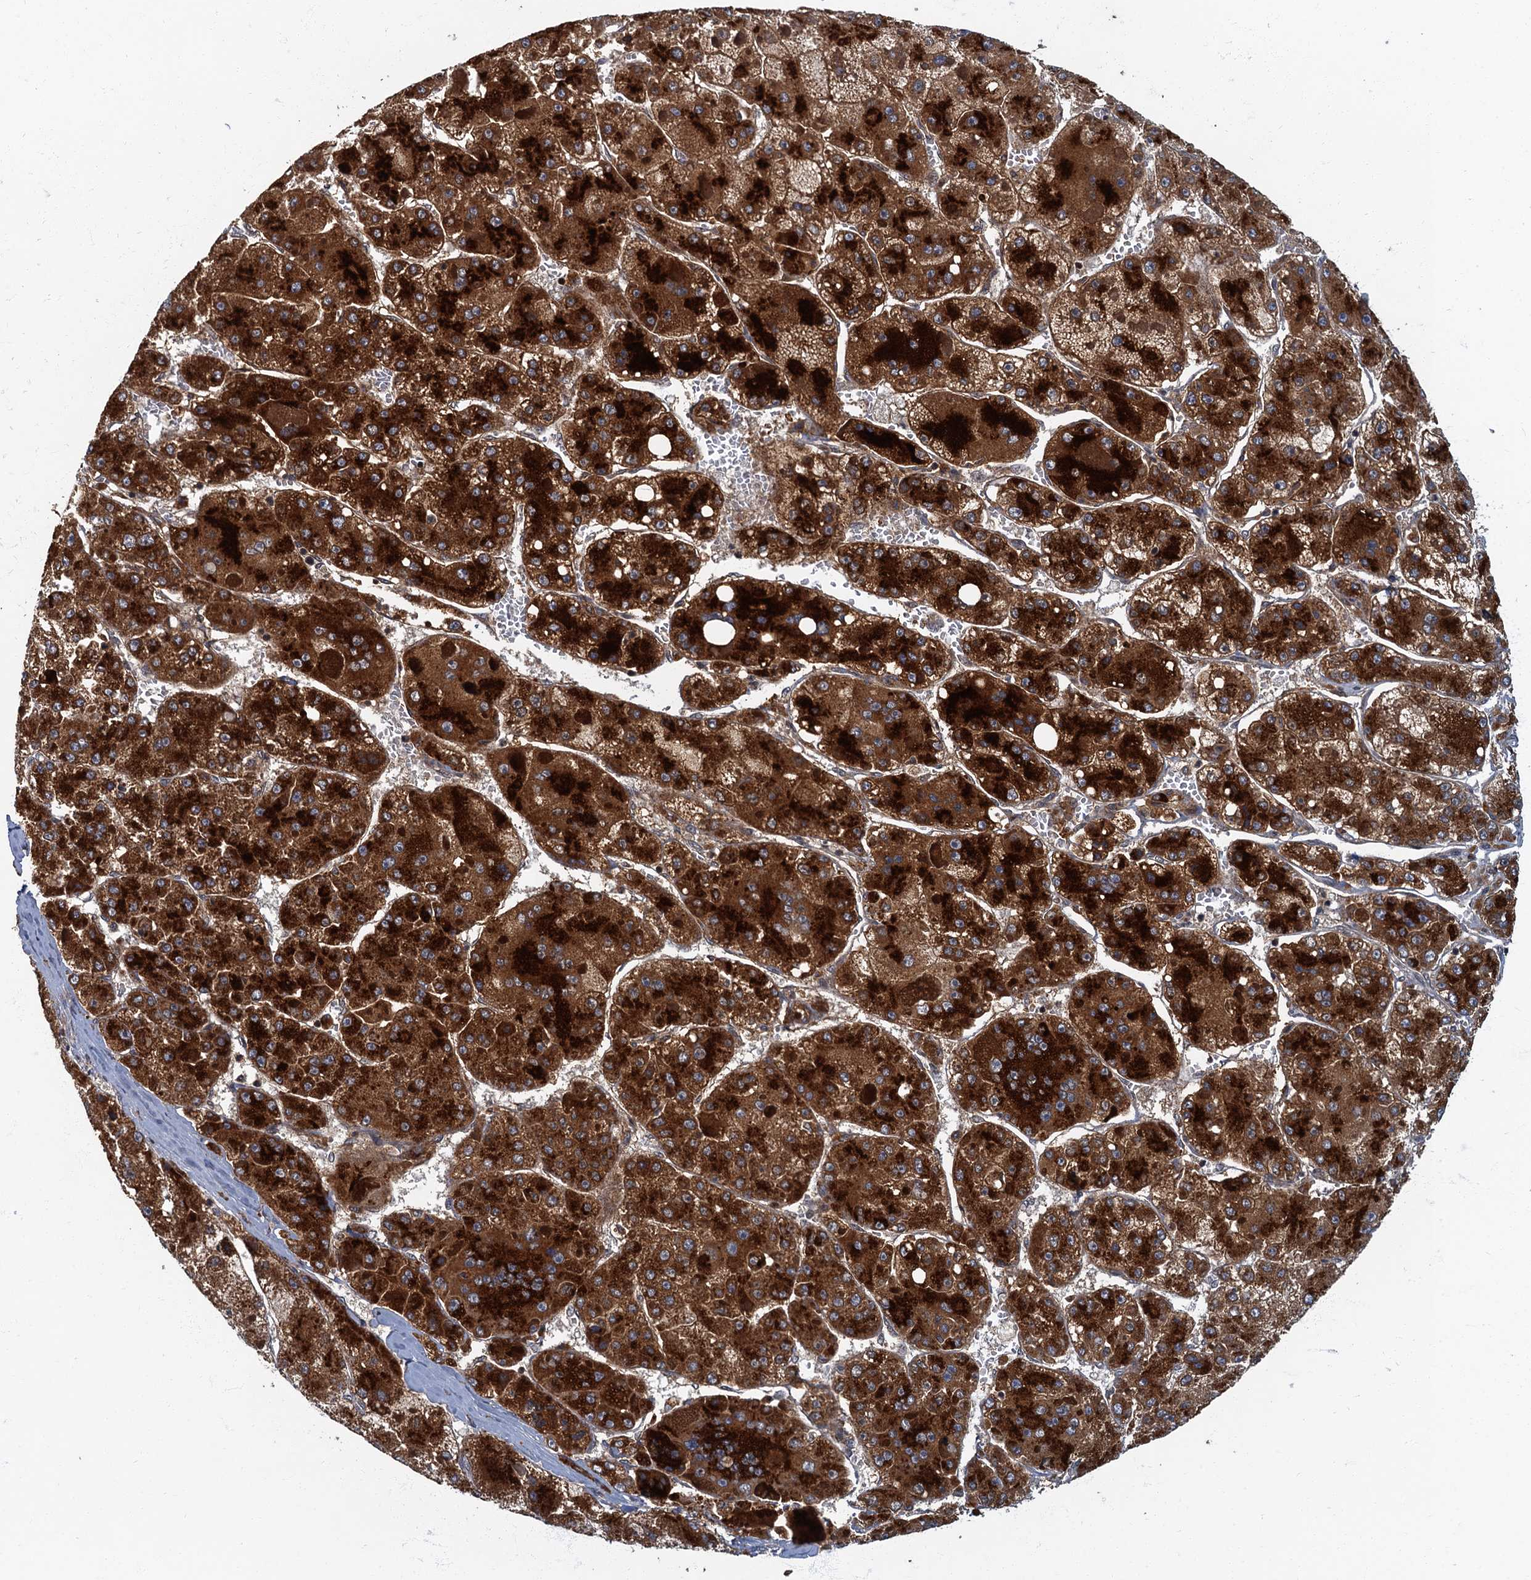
{"staining": {"intensity": "strong", "quantity": ">75%", "location": "cytoplasmic/membranous"}, "tissue": "liver cancer", "cell_type": "Tumor cells", "image_type": "cancer", "snomed": [{"axis": "morphology", "description": "Carcinoma, Hepatocellular, NOS"}, {"axis": "topography", "description": "Liver"}], "caption": "Strong cytoplasmic/membranous protein staining is appreciated in approximately >75% of tumor cells in liver cancer. Using DAB (3,3'-diaminobenzidine) (brown) and hematoxylin (blue) stains, captured at high magnification using brightfield microscopy.", "gene": "SLC11A2", "patient": {"sex": "female", "age": 73}}